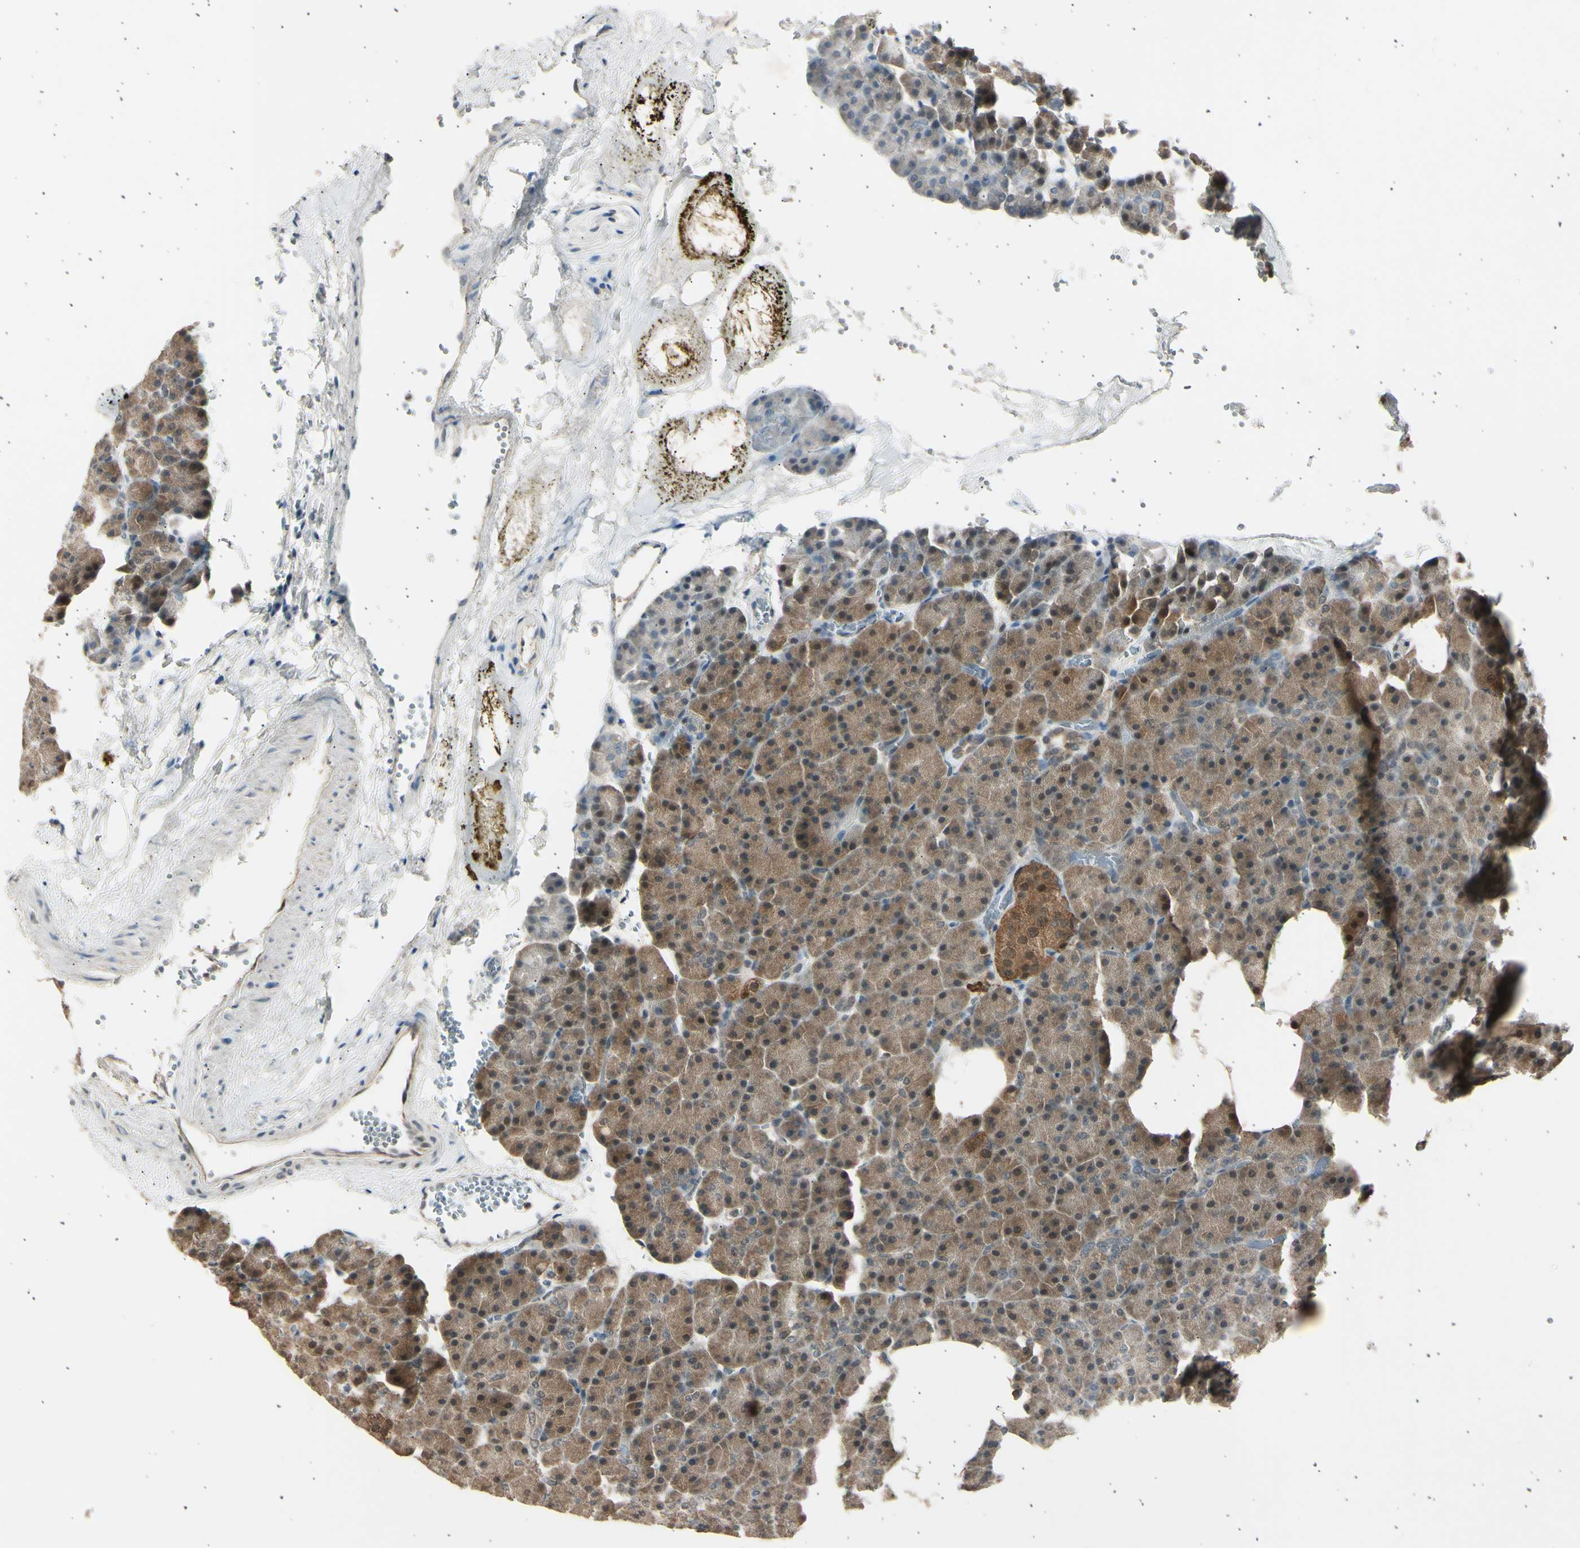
{"staining": {"intensity": "moderate", "quantity": ">75%", "location": "cytoplasmic/membranous"}, "tissue": "pancreas", "cell_type": "Exocrine glandular cells", "image_type": "normal", "snomed": [{"axis": "morphology", "description": "Normal tissue, NOS"}, {"axis": "topography", "description": "Pancreas"}], "caption": "Pancreas stained with DAB (3,3'-diaminobenzidine) immunohistochemistry (IHC) exhibits medium levels of moderate cytoplasmic/membranous staining in about >75% of exocrine glandular cells. The staining is performed using DAB (3,3'-diaminobenzidine) brown chromogen to label protein expression. The nuclei are counter-stained blue using hematoxylin.", "gene": "PSMD5", "patient": {"sex": "female", "age": 35}}